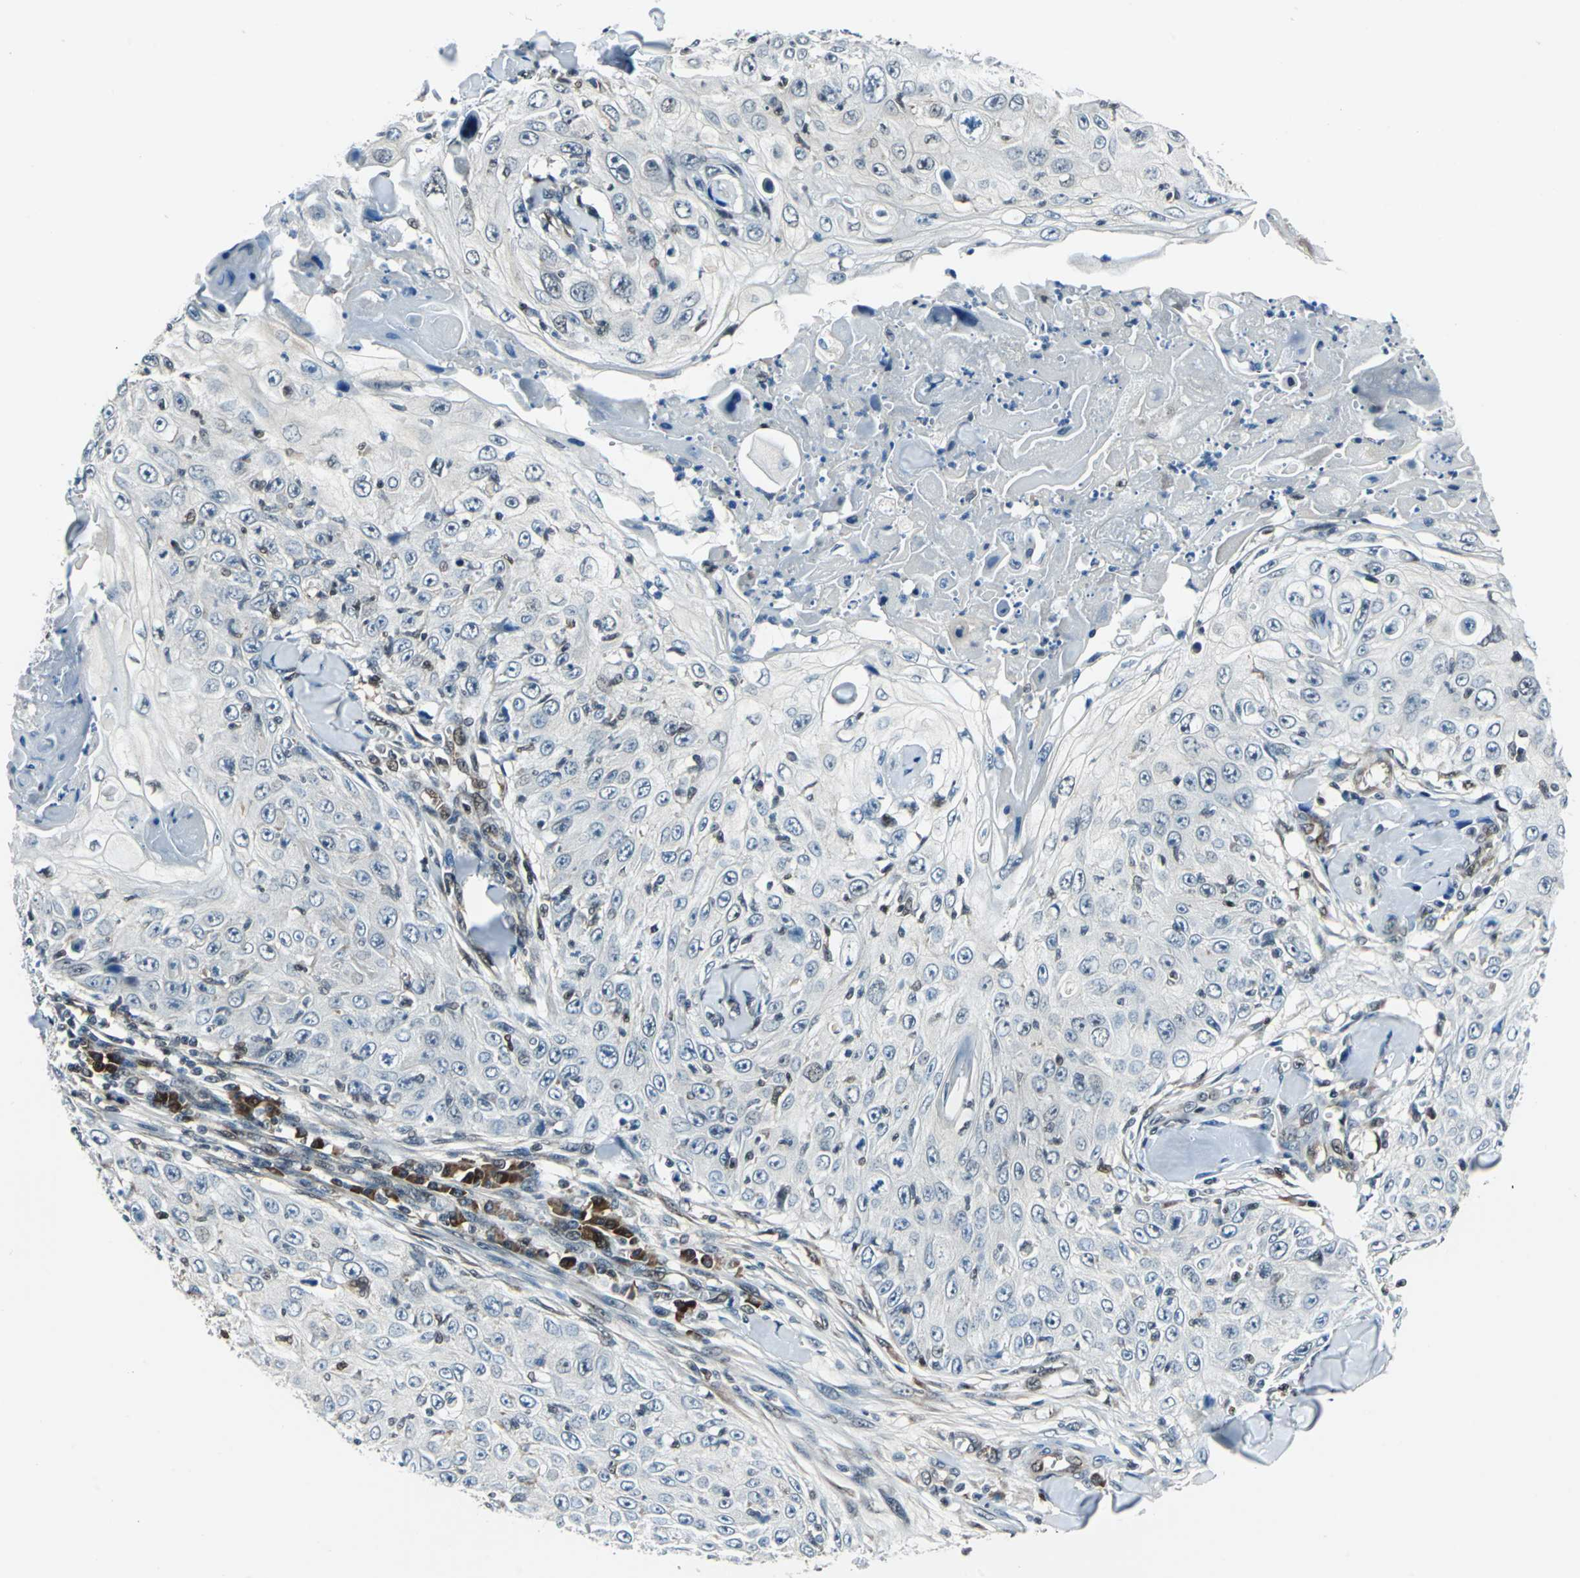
{"staining": {"intensity": "negative", "quantity": "none", "location": "none"}, "tissue": "skin cancer", "cell_type": "Tumor cells", "image_type": "cancer", "snomed": [{"axis": "morphology", "description": "Squamous cell carcinoma, NOS"}, {"axis": "topography", "description": "Skin"}], "caption": "Image shows no significant protein expression in tumor cells of squamous cell carcinoma (skin).", "gene": "POLR3K", "patient": {"sex": "male", "age": 86}}